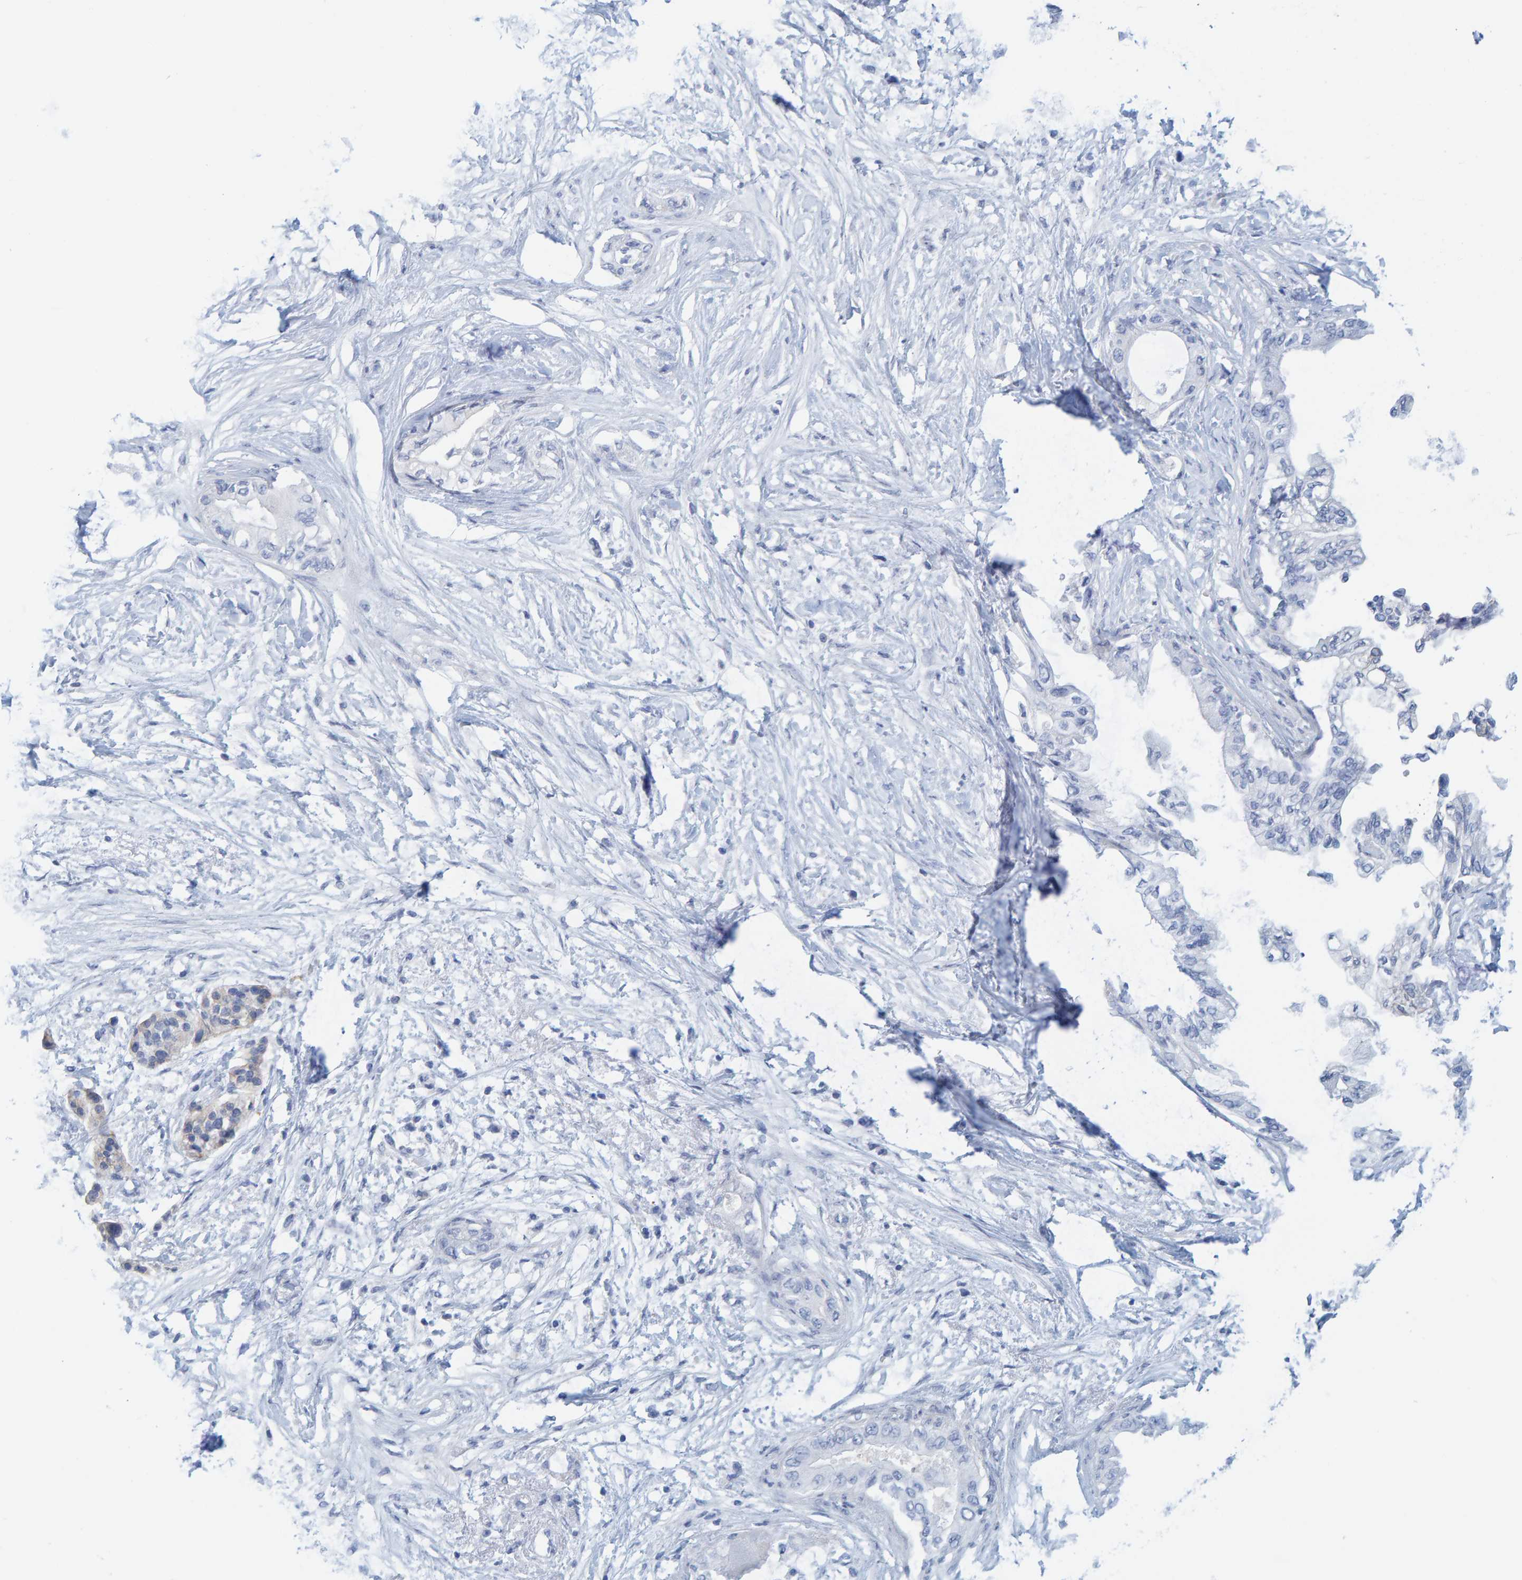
{"staining": {"intensity": "negative", "quantity": "none", "location": "none"}, "tissue": "pancreatic cancer", "cell_type": "Tumor cells", "image_type": "cancer", "snomed": [{"axis": "morphology", "description": "Normal tissue, NOS"}, {"axis": "morphology", "description": "Adenocarcinoma, NOS"}, {"axis": "topography", "description": "Pancreas"}, {"axis": "topography", "description": "Duodenum"}], "caption": "The image shows no significant positivity in tumor cells of adenocarcinoma (pancreatic).", "gene": "KLHL11", "patient": {"sex": "female", "age": 60}}